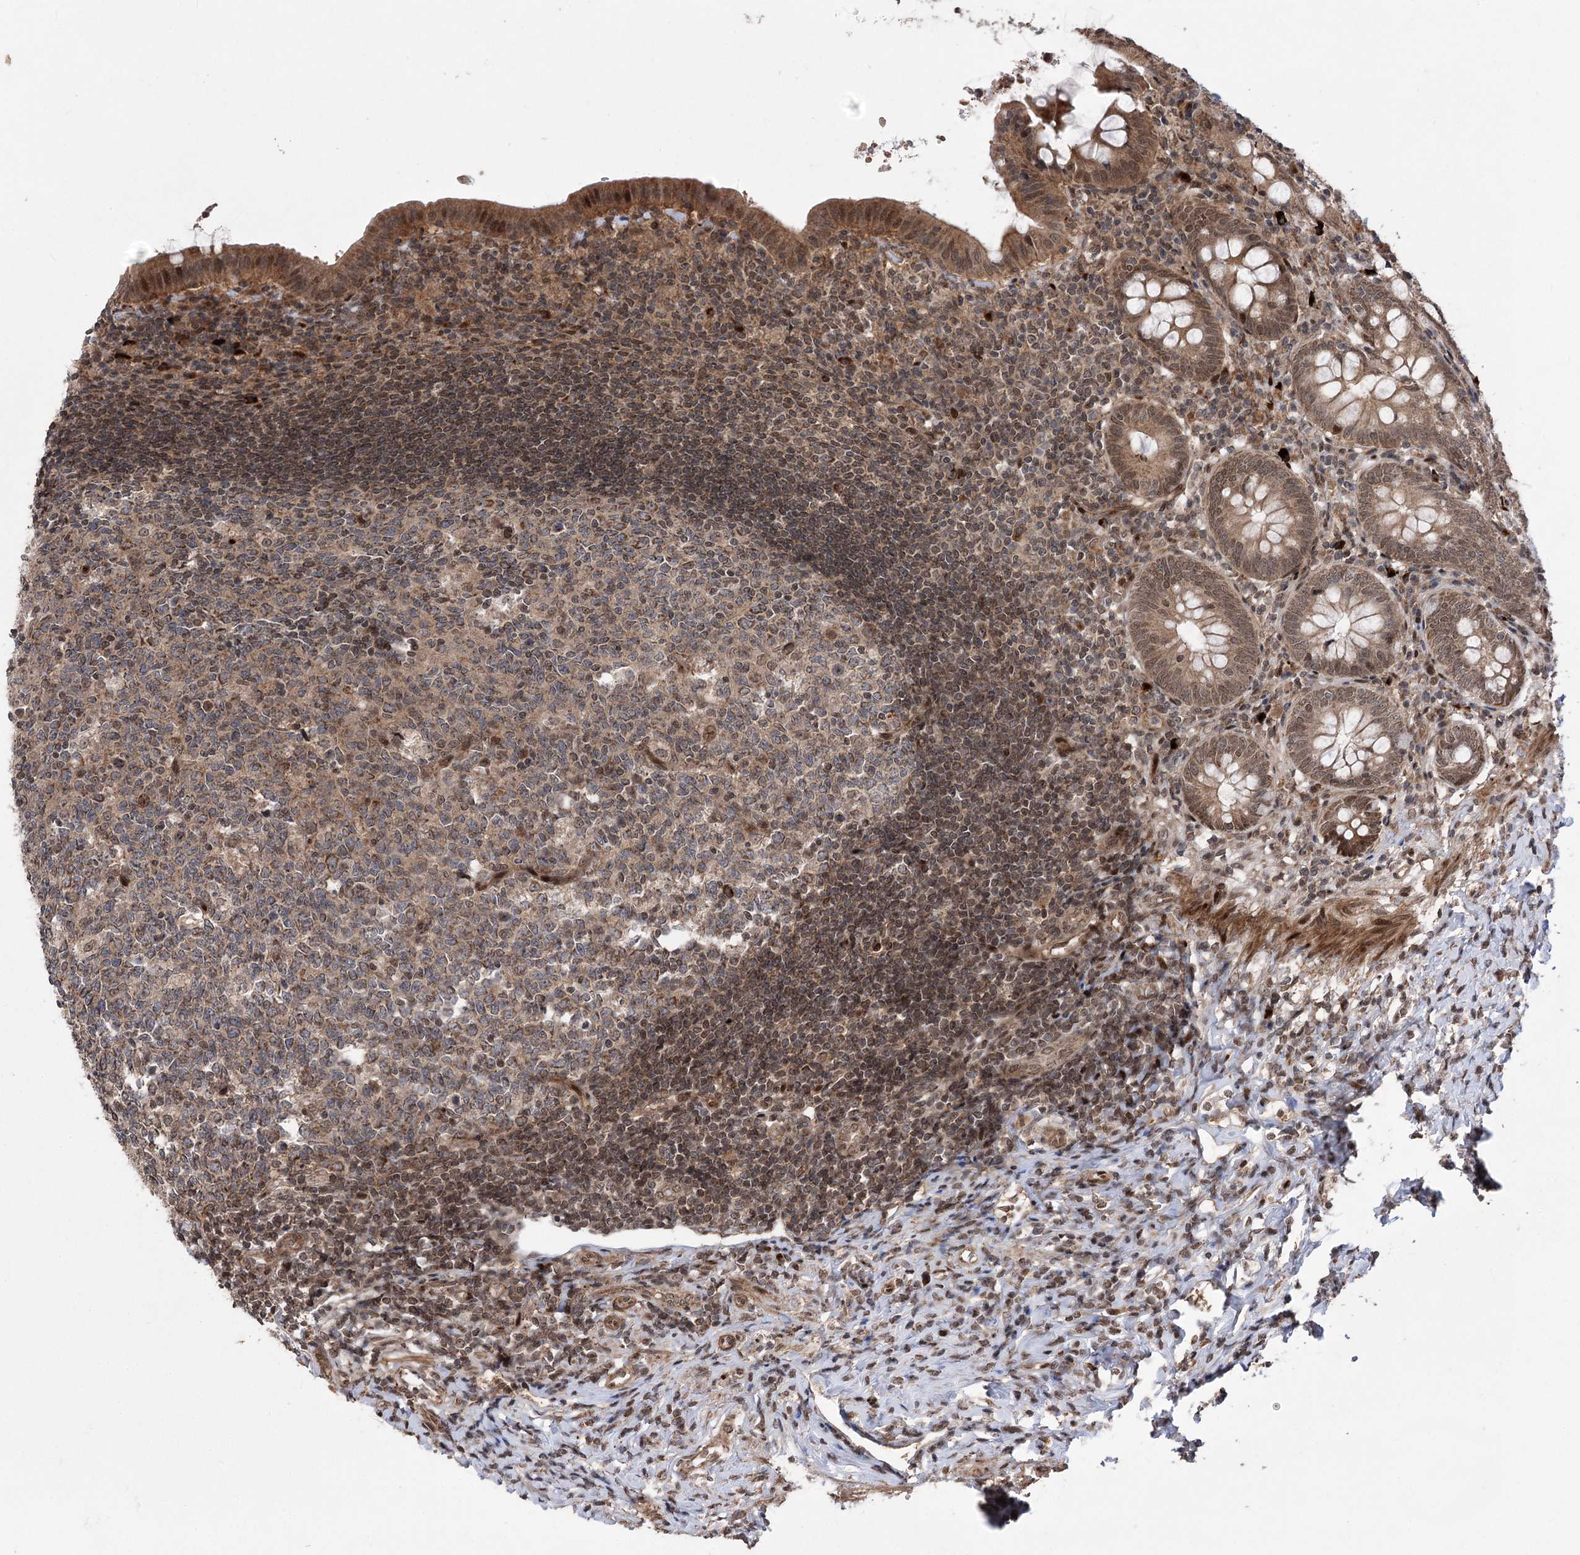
{"staining": {"intensity": "moderate", "quantity": ">75%", "location": "cytoplasmic/membranous,nuclear"}, "tissue": "appendix", "cell_type": "Glandular cells", "image_type": "normal", "snomed": [{"axis": "morphology", "description": "Normal tissue, NOS"}, {"axis": "topography", "description": "Appendix"}], "caption": "Immunohistochemical staining of normal appendix shows >75% levels of moderate cytoplasmic/membranous,nuclear protein expression in approximately >75% of glandular cells. (DAB = brown stain, brightfield microscopy at high magnification).", "gene": "TENM2", "patient": {"sex": "female", "age": 54}}